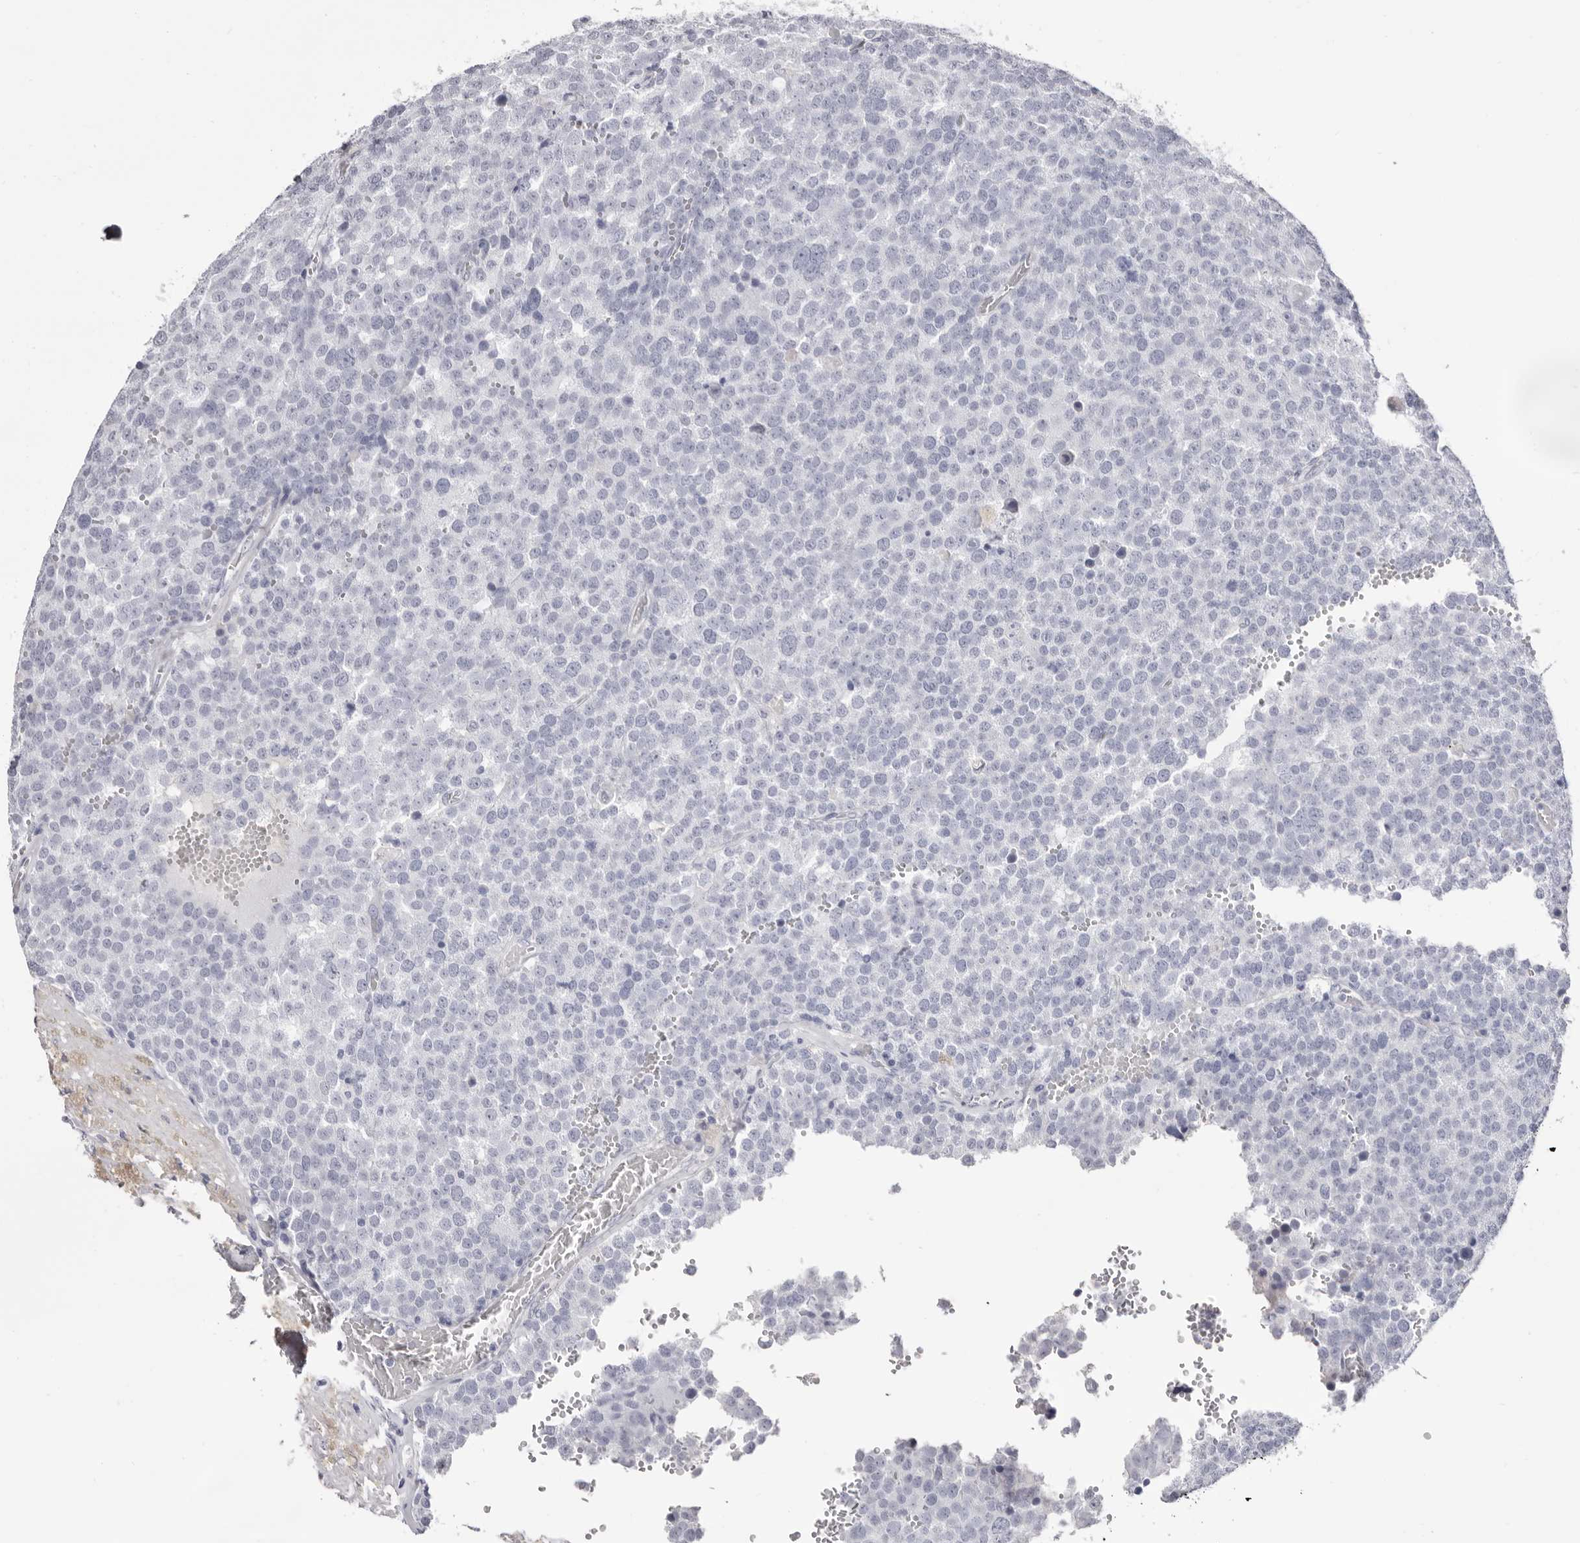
{"staining": {"intensity": "negative", "quantity": "none", "location": "none"}, "tissue": "testis cancer", "cell_type": "Tumor cells", "image_type": "cancer", "snomed": [{"axis": "morphology", "description": "Seminoma, NOS"}, {"axis": "topography", "description": "Testis"}], "caption": "Testis cancer (seminoma) was stained to show a protein in brown. There is no significant expression in tumor cells. (Stains: DAB (3,3'-diaminobenzidine) immunohistochemistry with hematoxylin counter stain, Microscopy: brightfield microscopy at high magnification).", "gene": "LPO", "patient": {"sex": "male", "age": 71}}